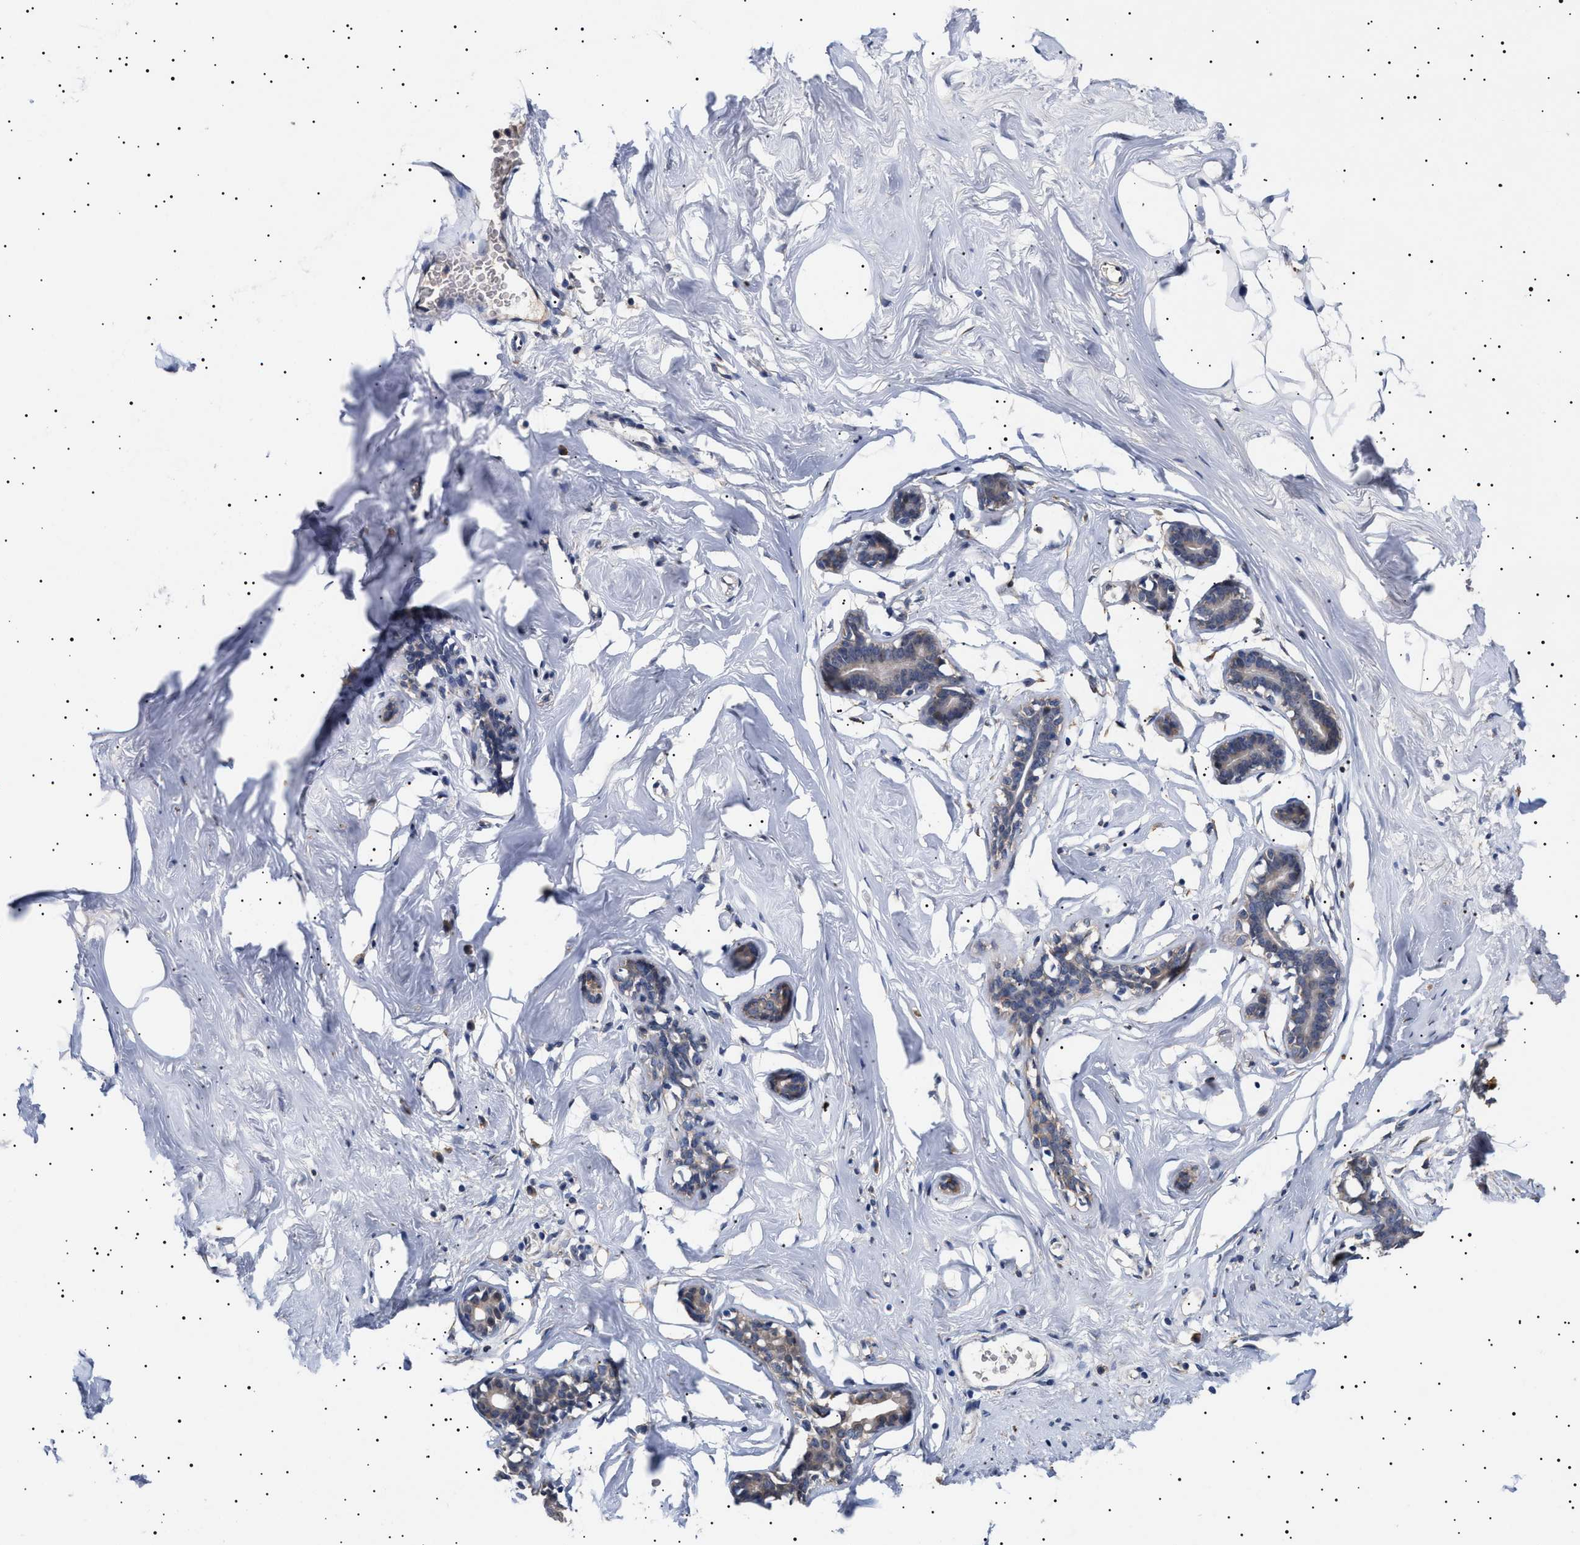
{"staining": {"intensity": "moderate", "quantity": "25%-75%", "location": "cytoplasmic/membranous"}, "tissue": "adipose tissue", "cell_type": "Adipocytes", "image_type": "normal", "snomed": [{"axis": "morphology", "description": "Normal tissue, NOS"}, {"axis": "morphology", "description": "Fibrosis, NOS"}, {"axis": "topography", "description": "Breast"}, {"axis": "topography", "description": "Adipose tissue"}], "caption": "Moderate cytoplasmic/membranous positivity for a protein is appreciated in about 25%-75% of adipocytes of unremarkable adipose tissue using immunohistochemistry.", "gene": "KRBA1", "patient": {"sex": "female", "age": 39}}